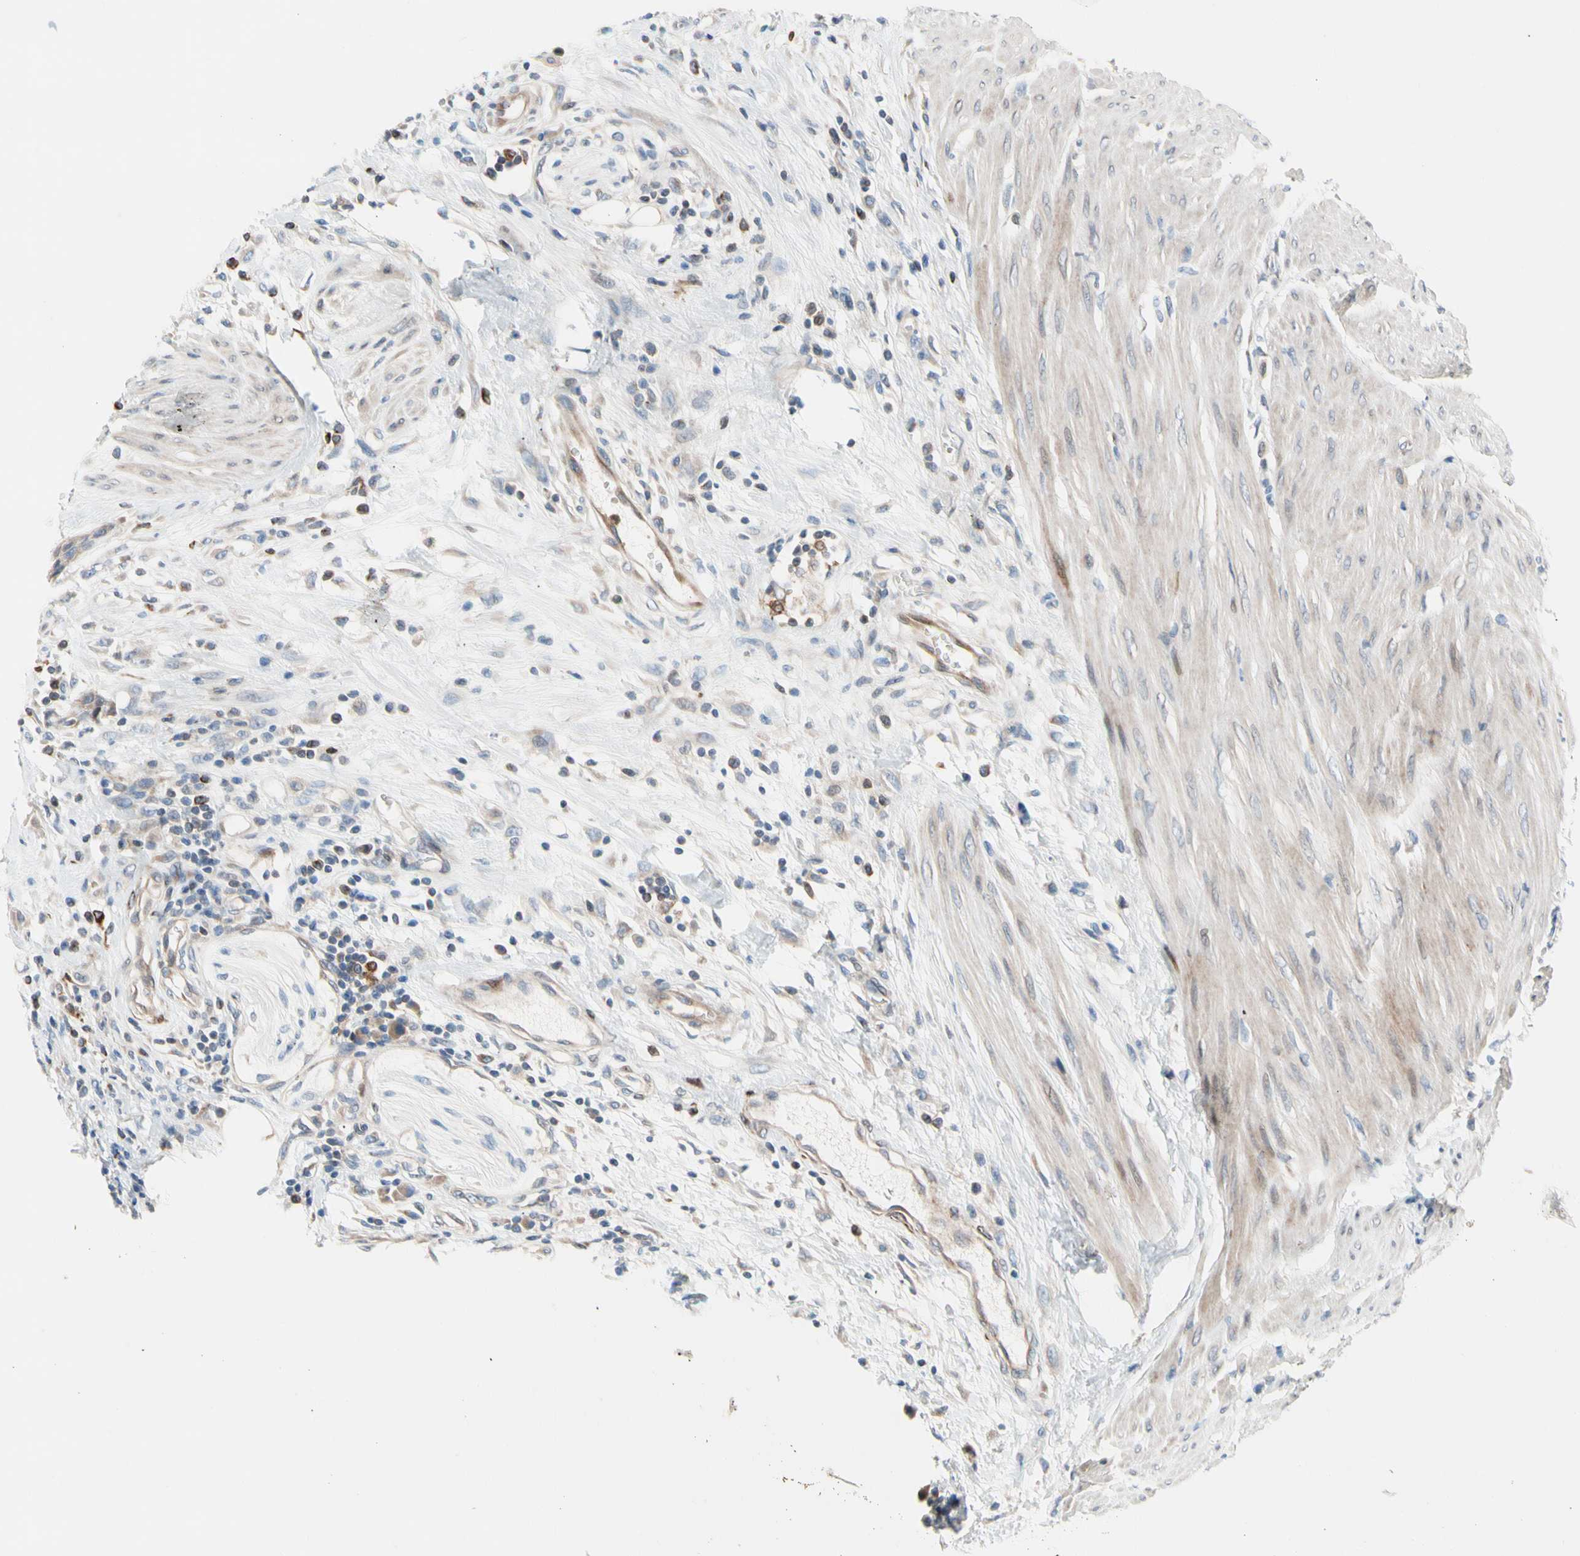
{"staining": {"intensity": "negative", "quantity": "none", "location": "none"}, "tissue": "urothelial cancer", "cell_type": "Tumor cells", "image_type": "cancer", "snomed": [{"axis": "morphology", "description": "Urothelial carcinoma, High grade"}, {"axis": "topography", "description": "Urinary bladder"}], "caption": "Tumor cells are negative for protein expression in human urothelial carcinoma (high-grade).", "gene": "MAP3K3", "patient": {"sex": "male", "age": 35}}